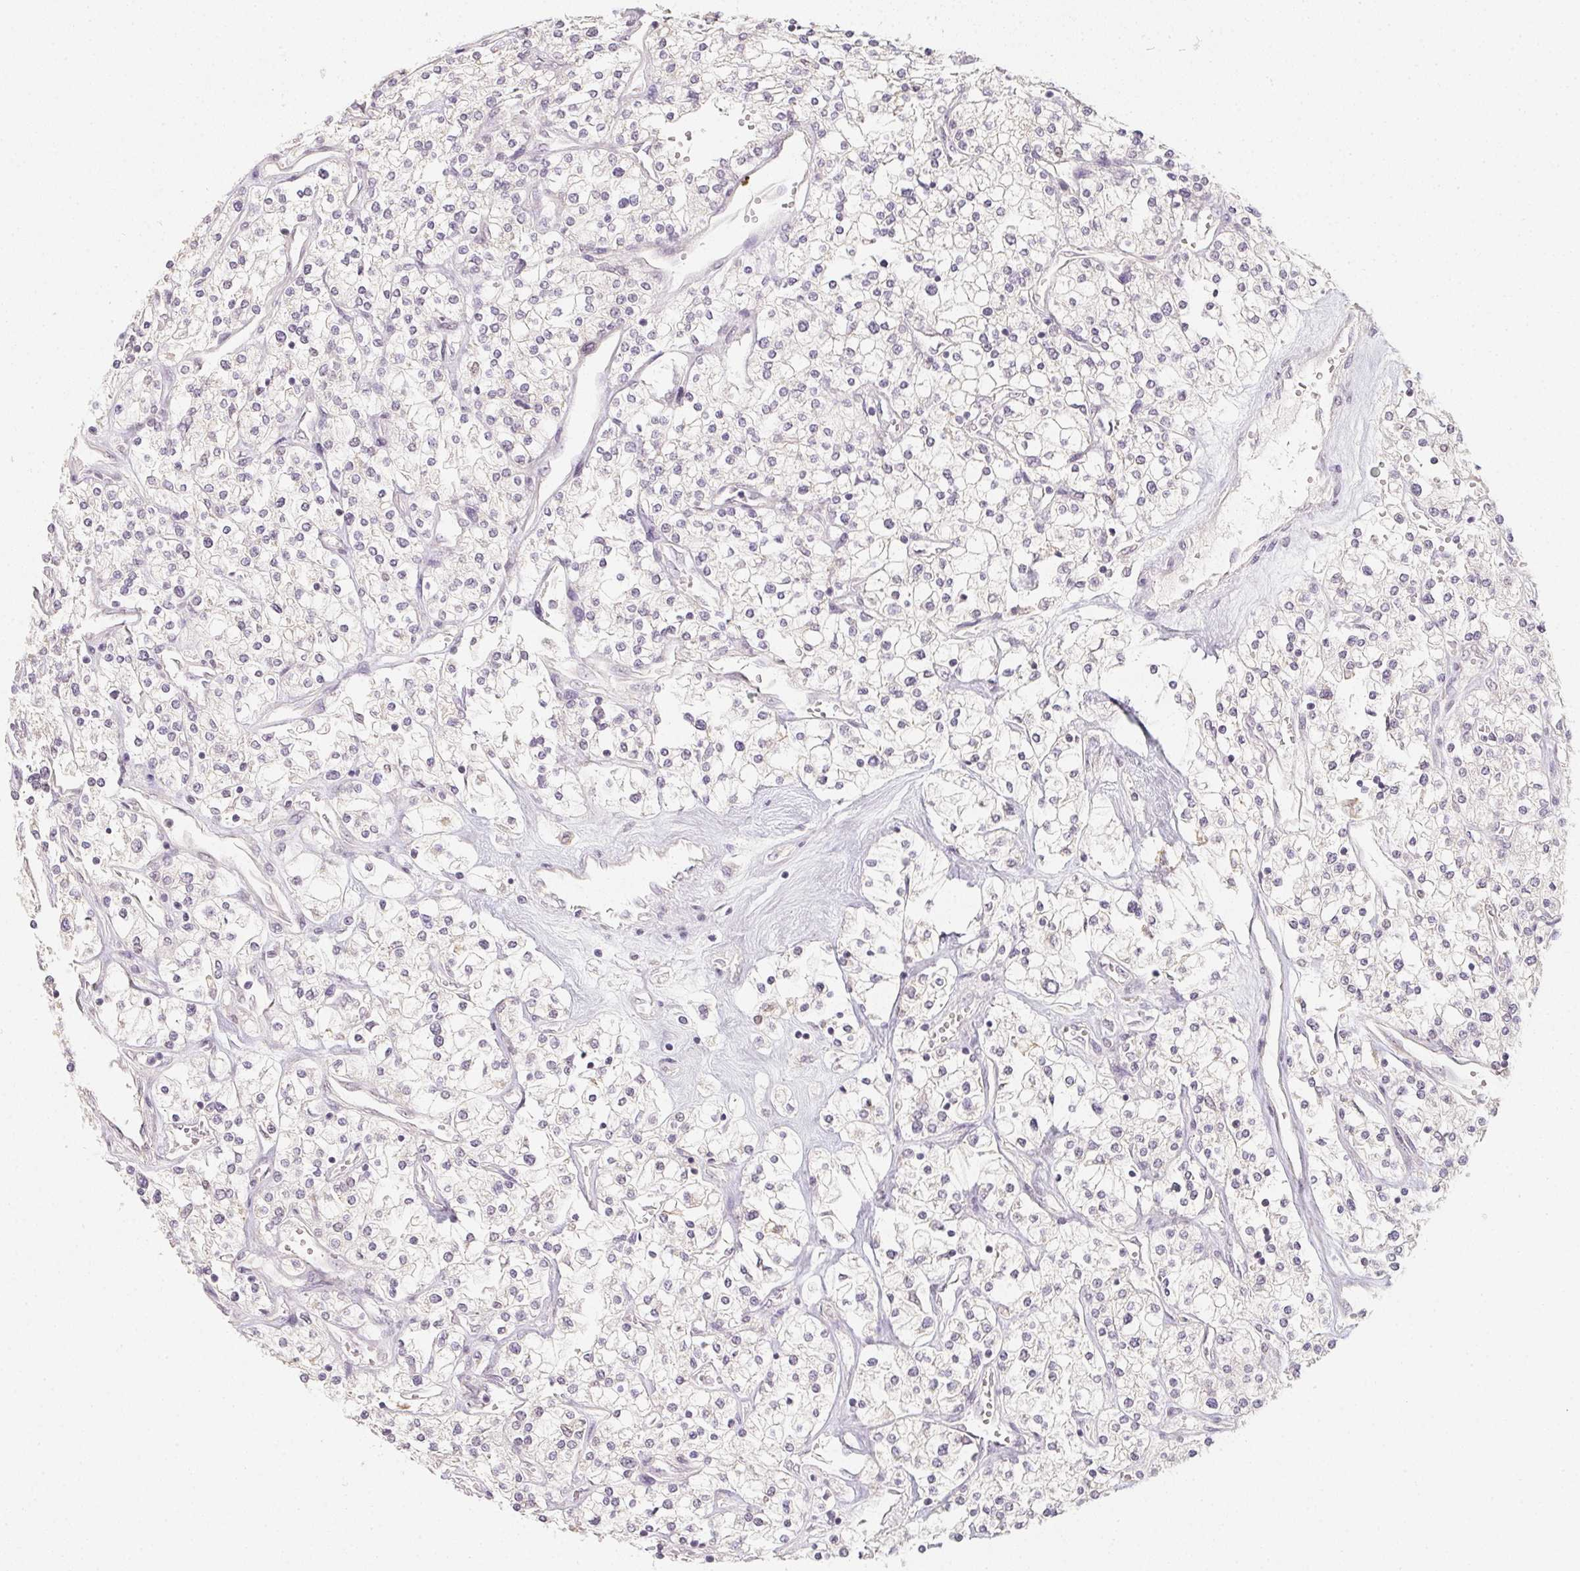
{"staining": {"intensity": "negative", "quantity": "none", "location": "none"}, "tissue": "renal cancer", "cell_type": "Tumor cells", "image_type": "cancer", "snomed": [{"axis": "morphology", "description": "Adenocarcinoma, NOS"}, {"axis": "topography", "description": "Kidney"}], "caption": "Histopathology image shows no significant protein expression in tumor cells of renal adenocarcinoma. (Stains: DAB immunohistochemistry (IHC) with hematoxylin counter stain, Microscopy: brightfield microscopy at high magnification).", "gene": "SOAT1", "patient": {"sex": "male", "age": 80}}